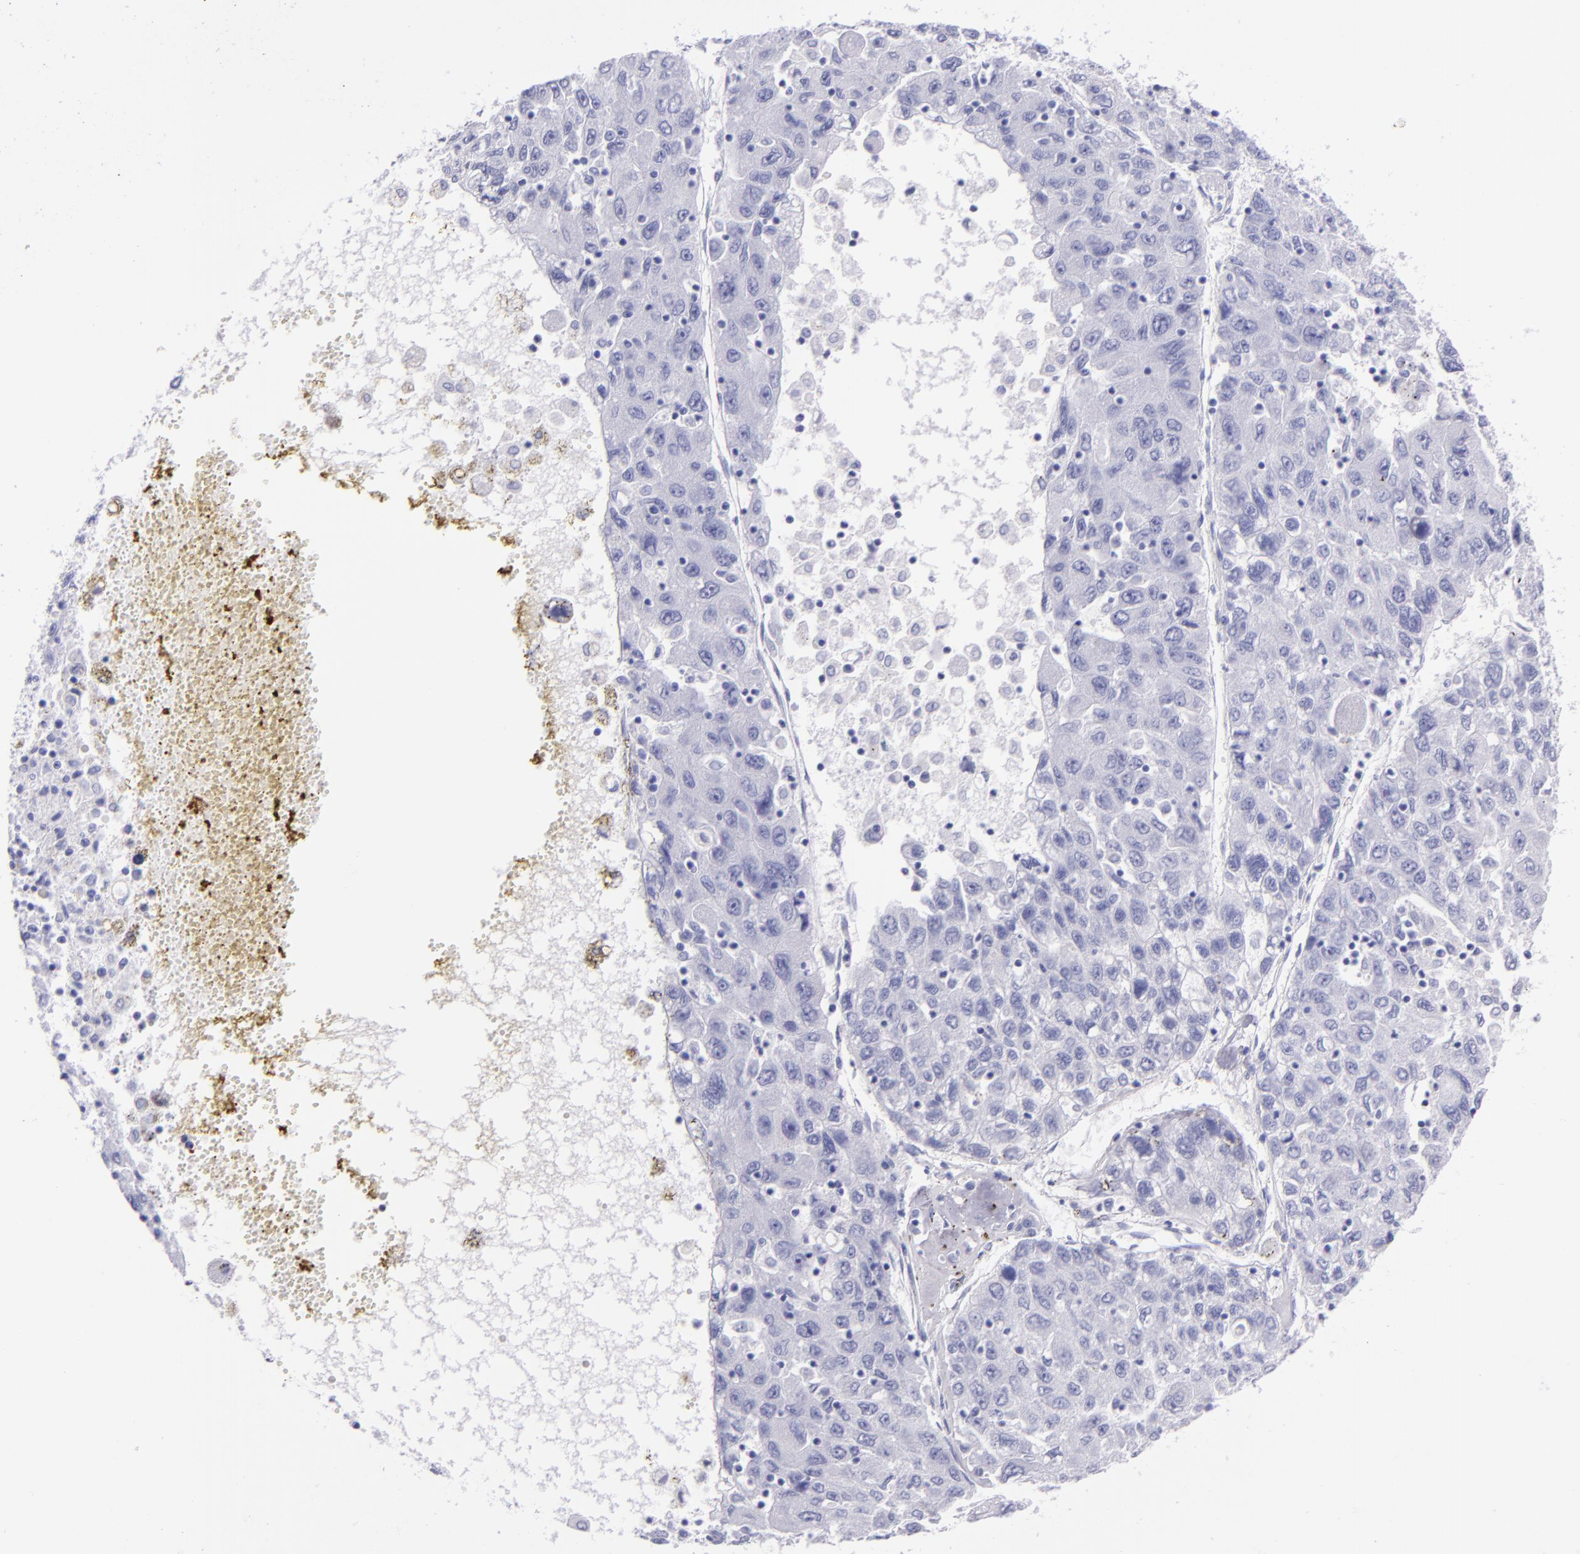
{"staining": {"intensity": "negative", "quantity": "none", "location": "none"}, "tissue": "liver cancer", "cell_type": "Tumor cells", "image_type": "cancer", "snomed": [{"axis": "morphology", "description": "Carcinoma, Hepatocellular, NOS"}, {"axis": "topography", "description": "Liver"}], "caption": "An immunohistochemistry micrograph of liver cancer (hepatocellular carcinoma) is shown. There is no staining in tumor cells of liver cancer (hepatocellular carcinoma).", "gene": "SFTPA2", "patient": {"sex": "male", "age": 49}}